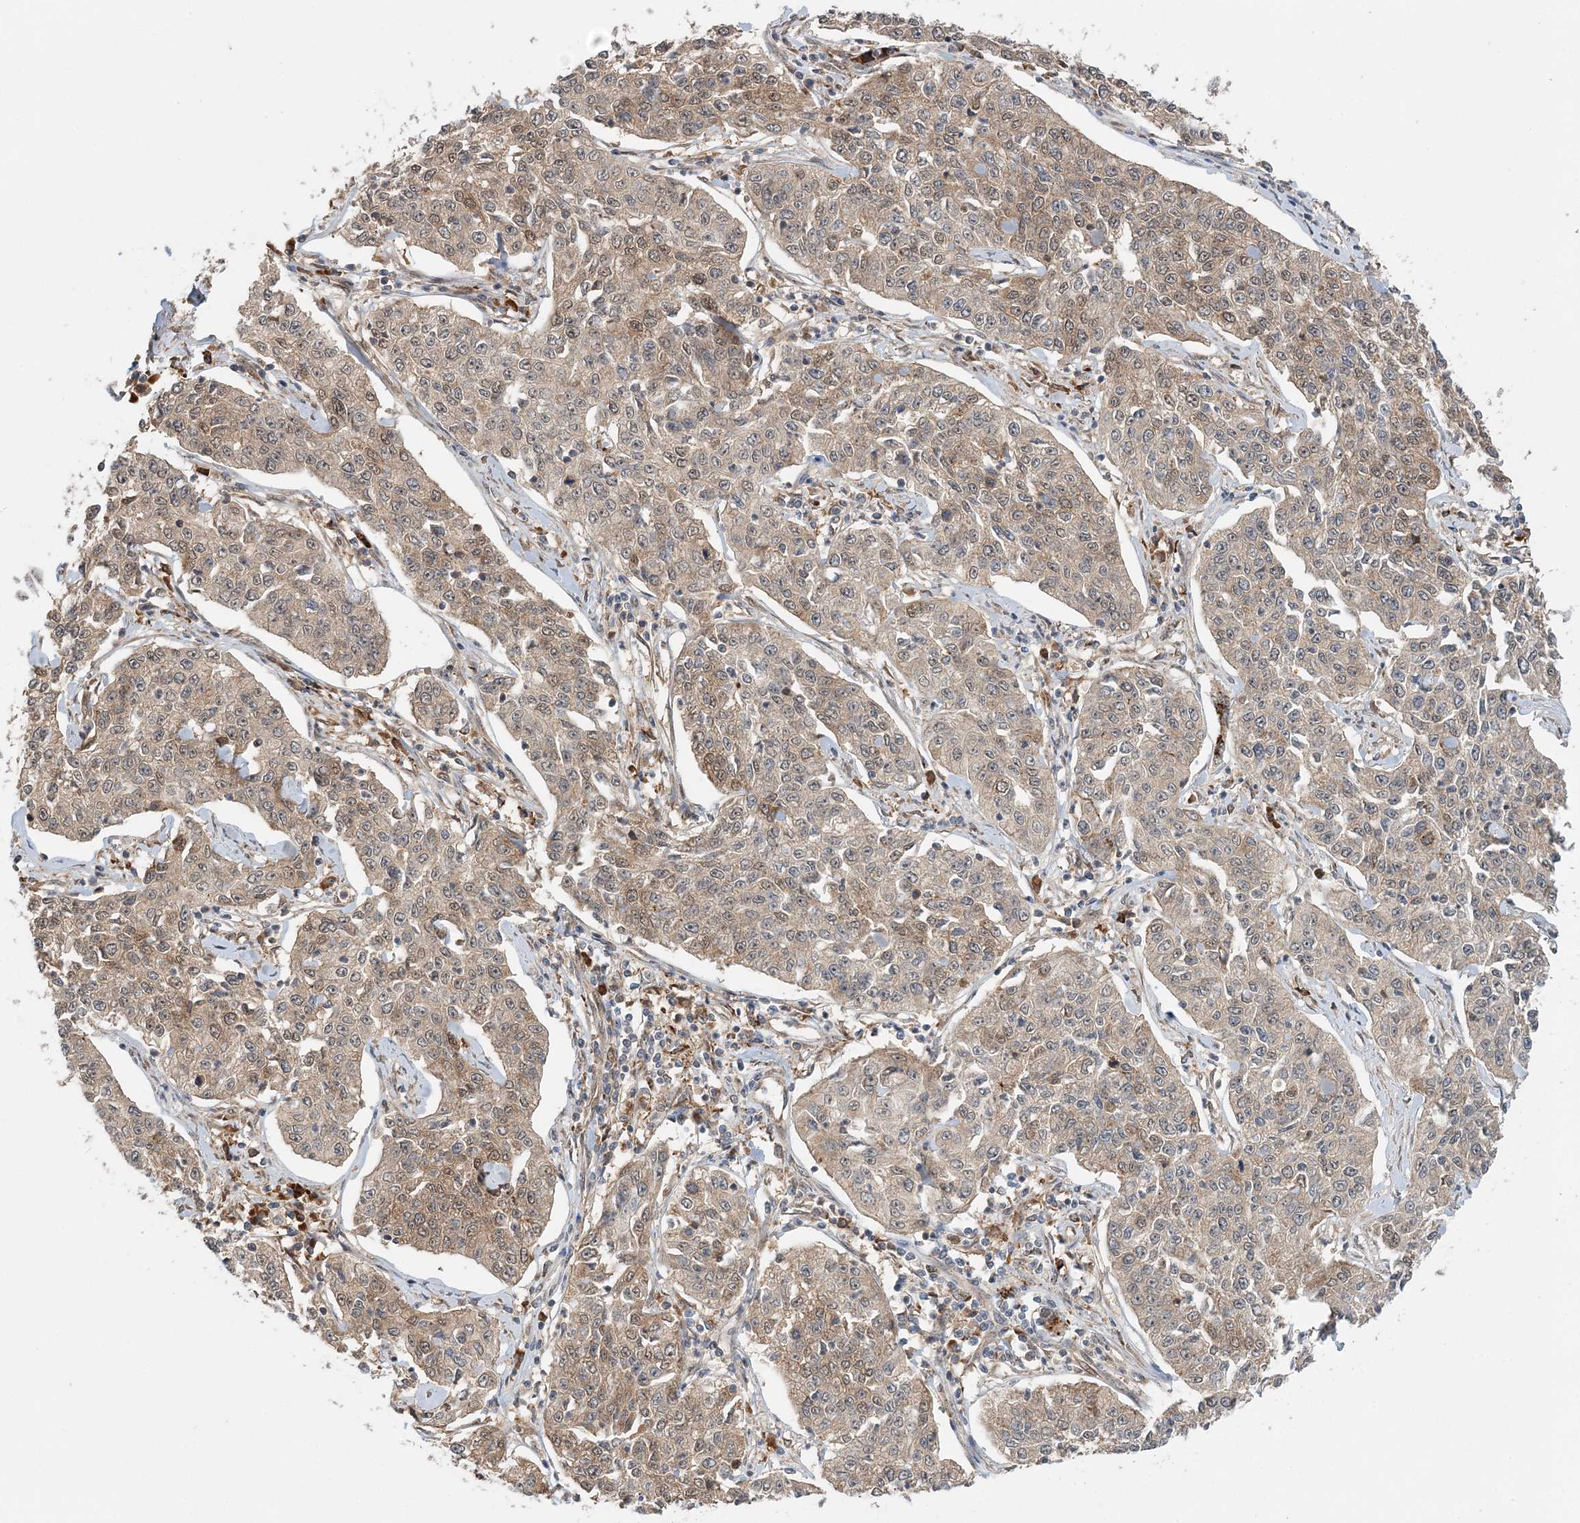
{"staining": {"intensity": "weak", "quantity": ">75%", "location": "cytoplasmic/membranous,nuclear"}, "tissue": "cervical cancer", "cell_type": "Tumor cells", "image_type": "cancer", "snomed": [{"axis": "morphology", "description": "Squamous cell carcinoma, NOS"}, {"axis": "topography", "description": "Cervix"}], "caption": "Cervical cancer (squamous cell carcinoma) stained for a protein (brown) demonstrates weak cytoplasmic/membranous and nuclear positive staining in about >75% of tumor cells.", "gene": "UBTD2", "patient": {"sex": "female", "age": 35}}